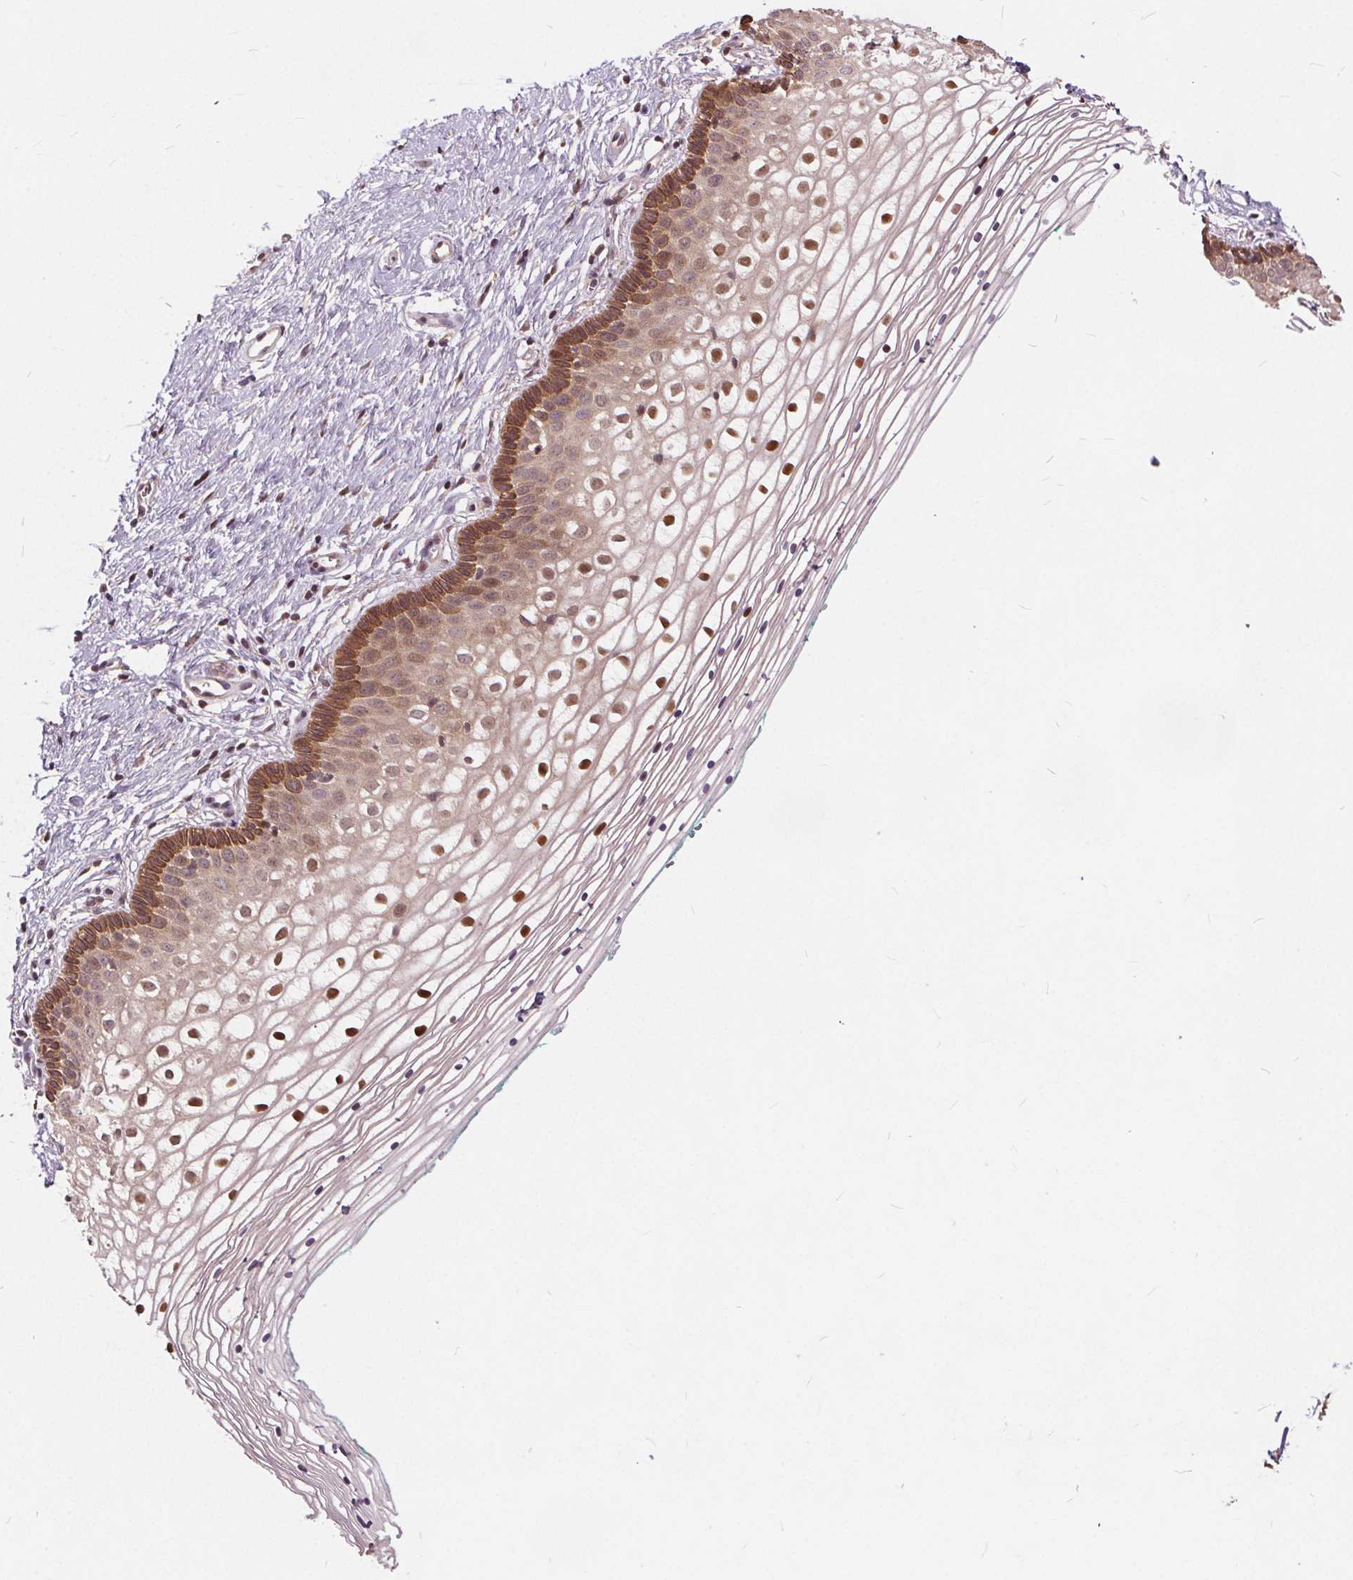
{"staining": {"intensity": "moderate", "quantity": "25%-75%", "location": "cytoplasmic/membranous,nuclear"}, "tissue": "vagina", "cell_type": "Squamous epithelial cells", "image_type": "normal", "snomed": [{"axis": "morphology", "description": "Normal tissue, NOS"}, {"axis": "topography", "description": "Vagina"}], "caption": "High-magnification brightfield microscopy of benign vagina stained with DAB (brown) and counterstained with hematoxylin (blue). squamous epithelial cells exhibit moderate cytoplasmic/membranous,nuclear staining is seen in approximately25%-75% of cells. (brown staining indicates protein expression, while blue staining denotes nuclei).", "gene": "HIF1AN", "patient": {"sex": "female", "age": 36}}